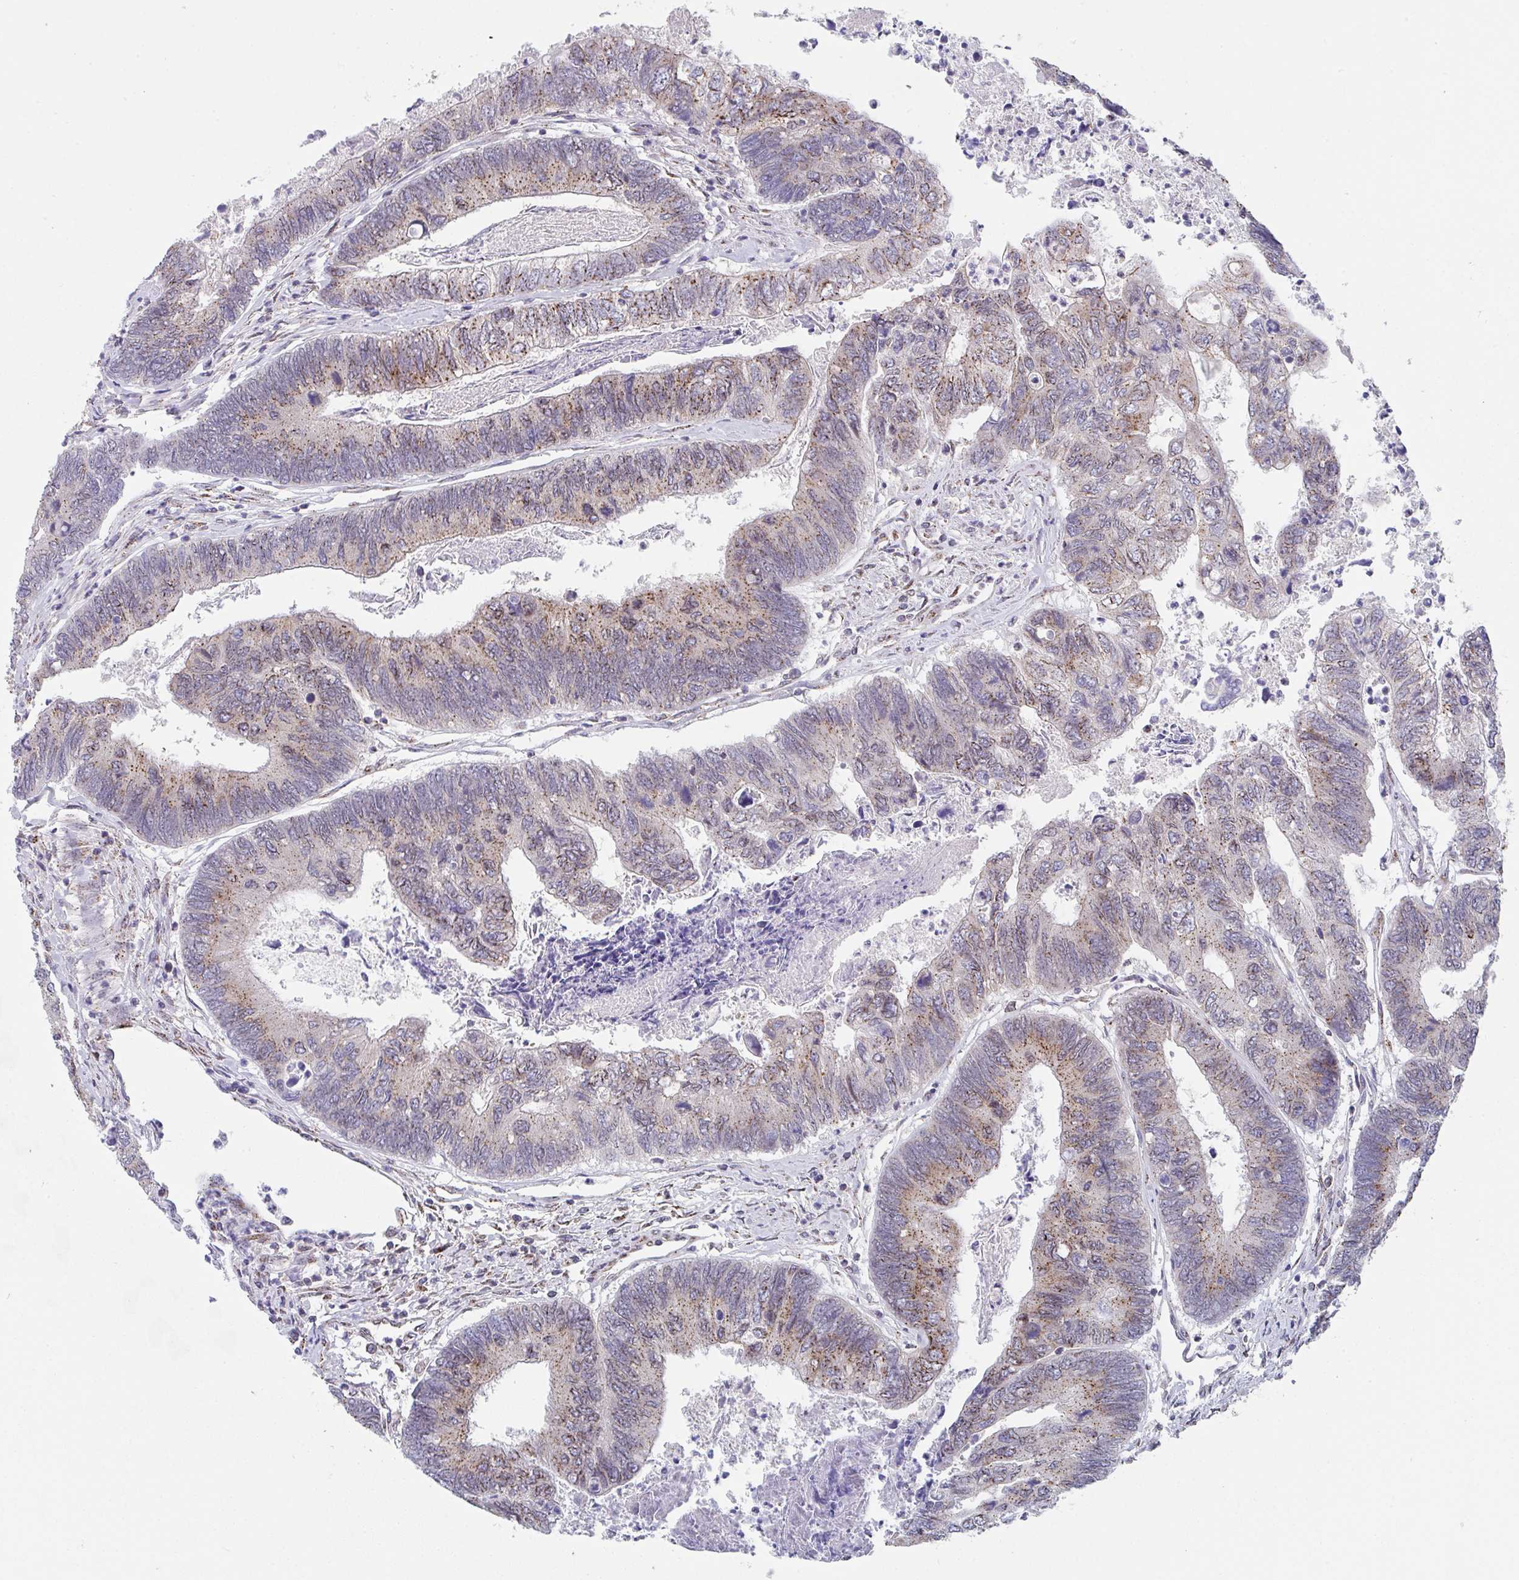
{"staining": {"intensity": "moderate", "quantity": ">75%", "location": "cytoplasmic/membranous"}, "tissue": "colorectal cancer", "cell_type": "Tumor cells", "image_type": "cancer", "snomed": [{"axis": "morphology", "description": "Adenocarcinoma, NOS"}, {"axis": "topography", "description": "Colon"}], "caption": "An immunohistochemistry (IHC) histopathology image of tumor tissue is shown. Protein staining in brown shows moderate cytoplasmic/membranous positivity in colorectal cancer within tumor cells.", "gene": "PROSER3", "patient": {"sex": "female", "age": 67}}